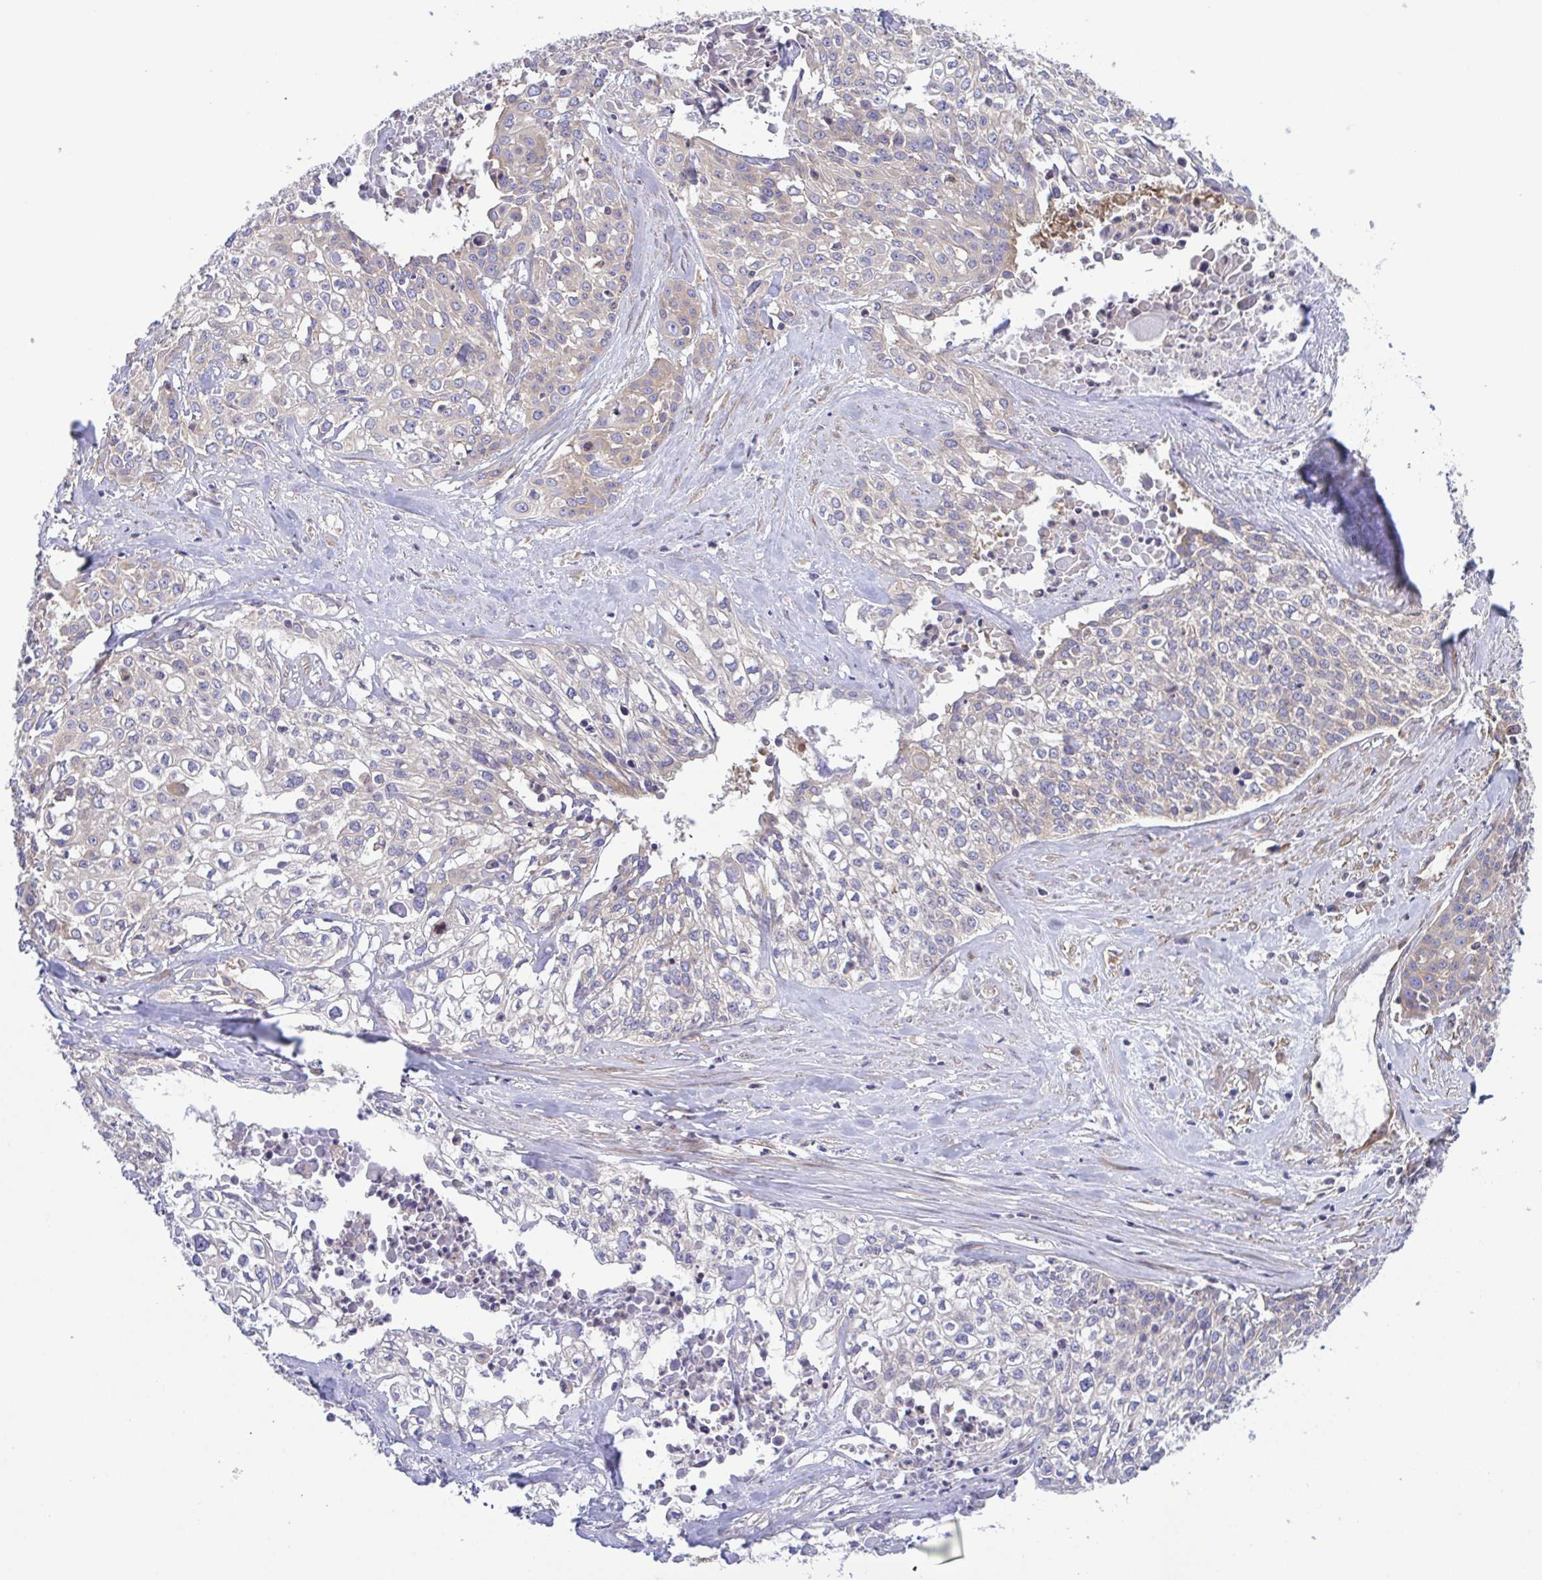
{"staining": {"intensity": "negative", "quantity": "none", "location": "none"}, "tissue": "cervical cancer", "cell_type": "Tumor cells", "image_type": "cancer", "snomed": [{"axis": "morphology", "description": "Squamous cell carcinoma, NOS"}, {"axis": "topography", "description": "Cervix"}], "caption": "This is a photomicrograph of IHC staining of cervical squamous cell carcinoma, which shows no positivity in tumor cells.", "gene": "KIF5B", "patient": {"sex": "female", "age": 39}}